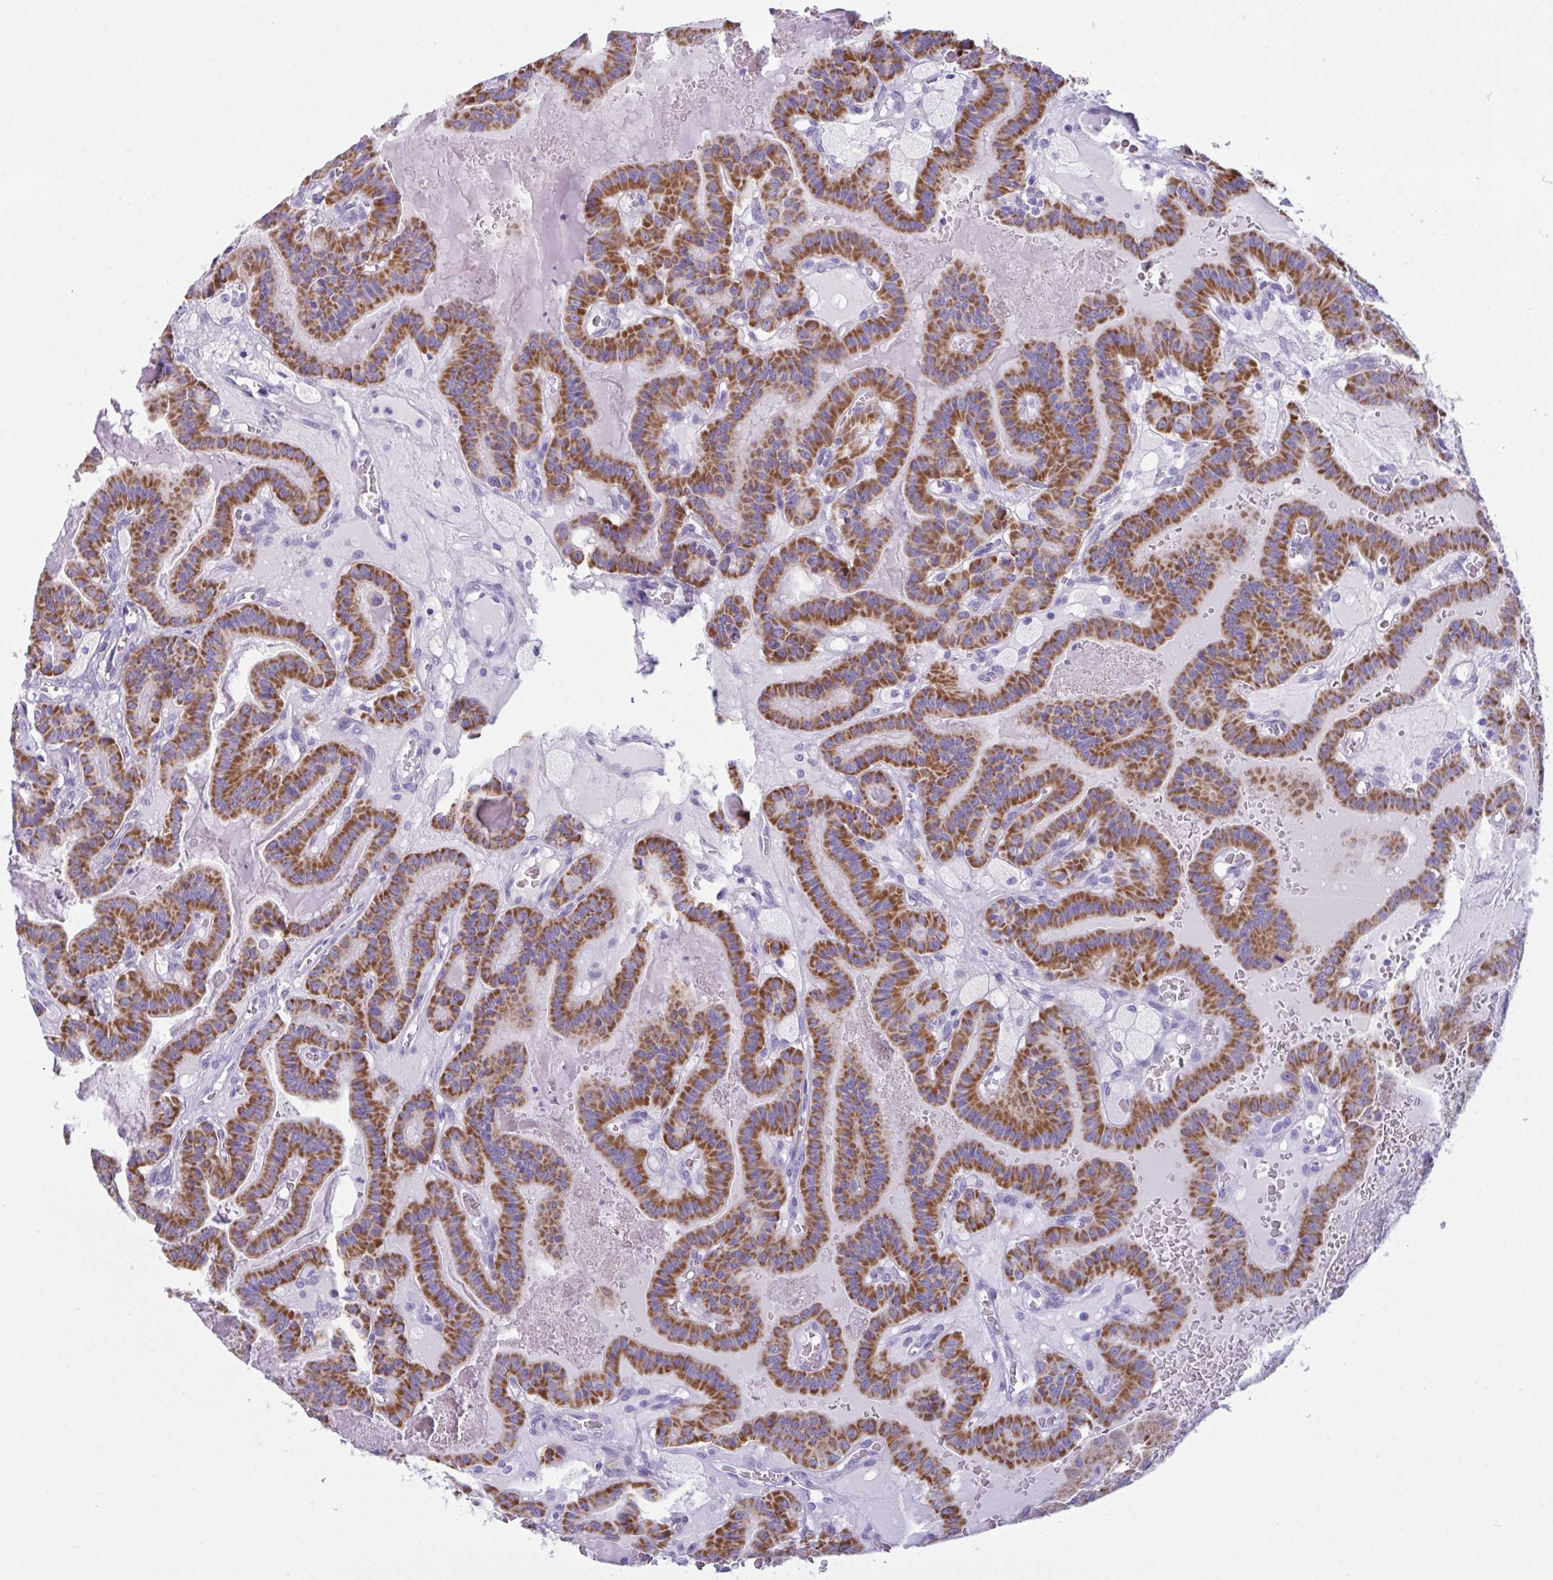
{"staining": {"intensity": "strong", "quantity": ">75%", "location": "cytoplasmic/membranous"}, "tissue": "thyroid cancer", "cell_type": "Tumor cells", "image_type": "cancer", "snomed": [{"axis": "morphology", "description": "Papillary adenocarcinoma, NOS"}, {"axis": "topography", "description": "Thyroid gland"}], "caption": "Brown immunohistochemical staining in papillary adenocarcinoma (thyroid) displays strong cytoplasmic/membranous positivity in about >75% of tumor cells.", "gene": "BBS1", "patient": {"sex": "male", "age": 87}}